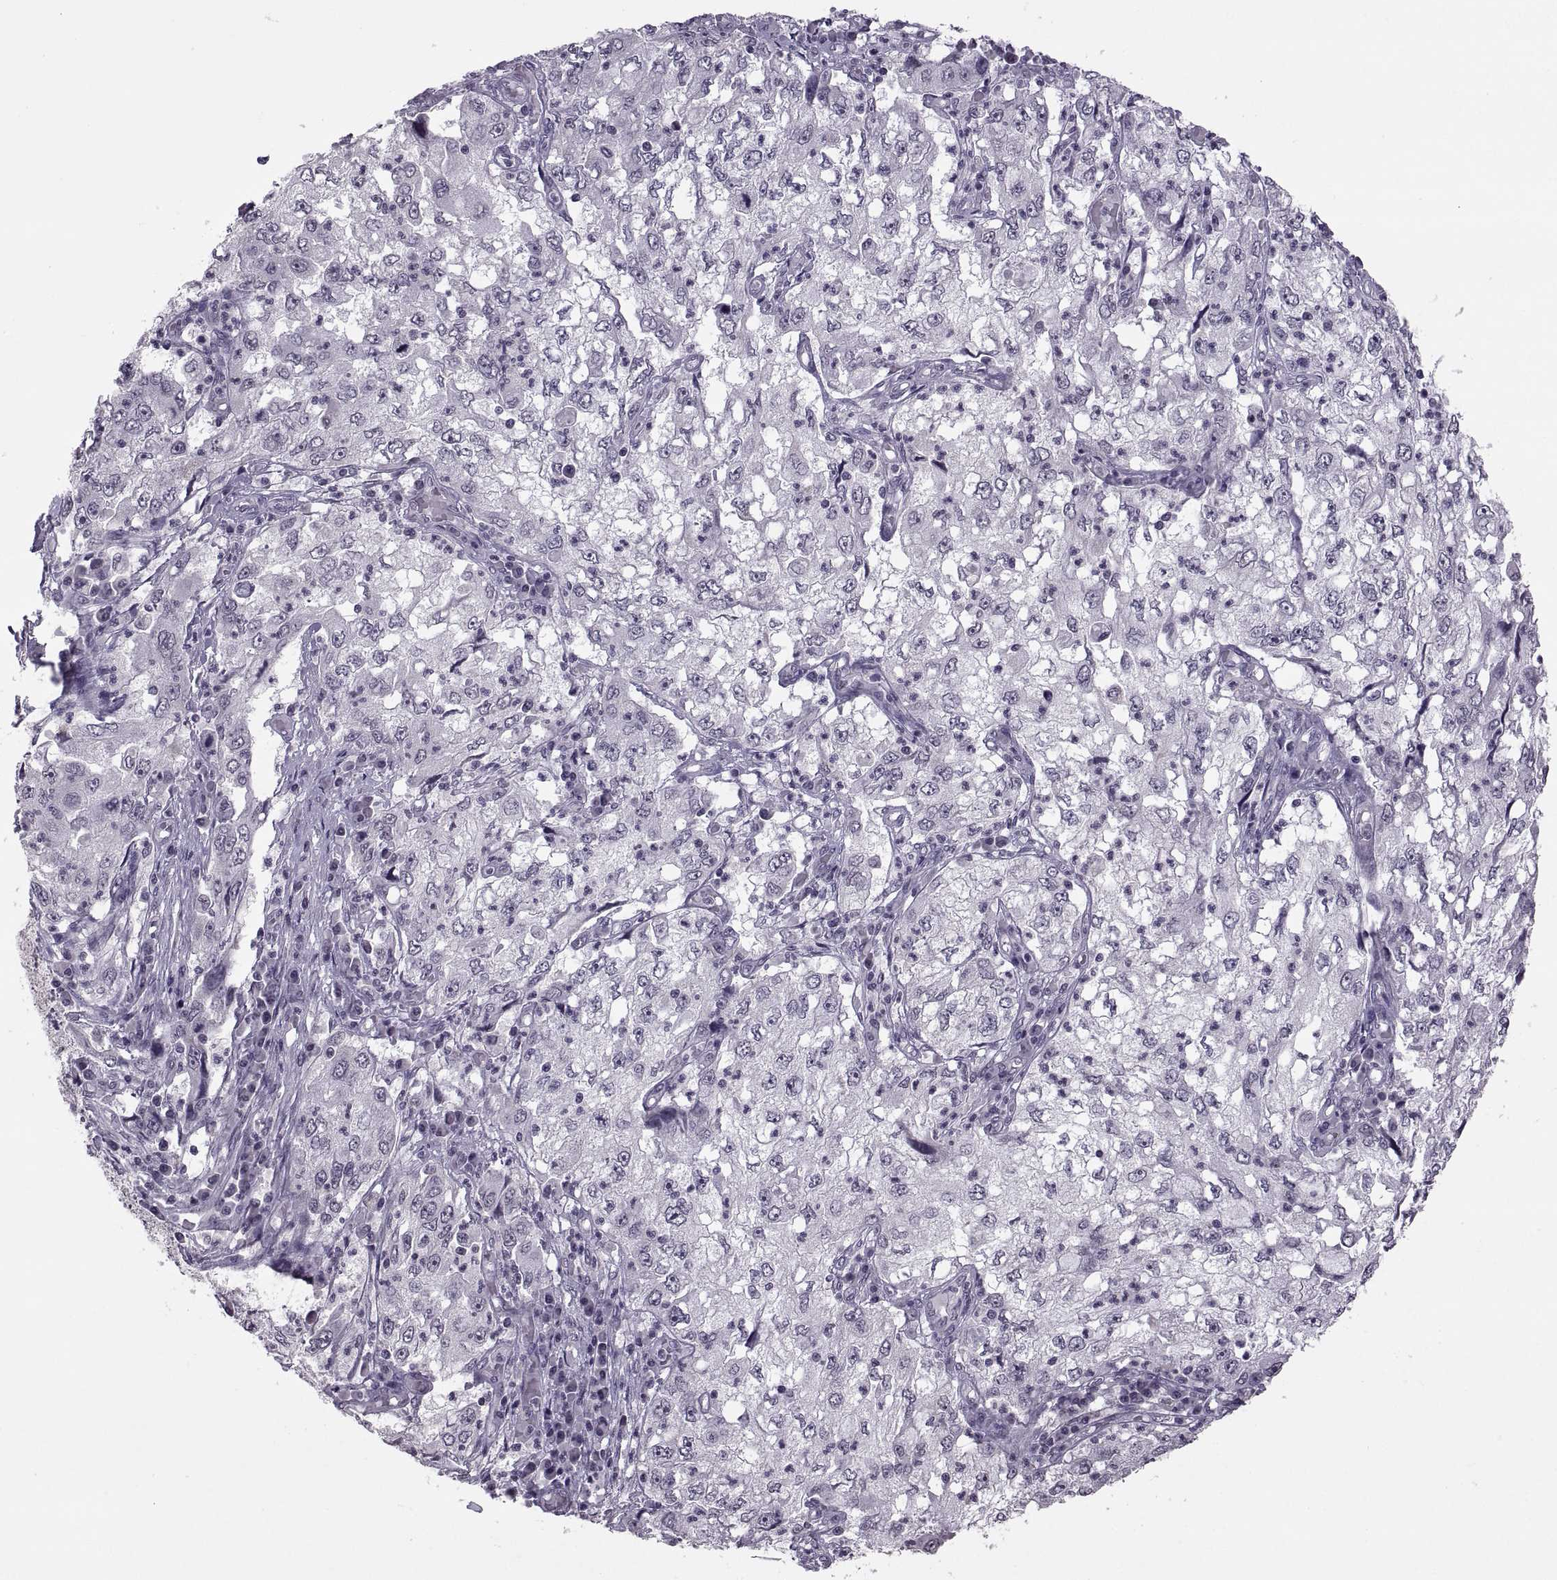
{"staining": {"intensity": "negative", "quantity": "none", "location": "none"}, "tissue": "cervical cancer", "cell_type": "Tumor cells", "image_type": "cancer", "snomed": [{"axis": "morphology", "description": "Squamous cell carcinoma, NOS"}, {"axis": "topography", "description": "Cervix"}], "caption": "Immunohistochemical staining of human cervical cancer (squamous cell carcinoma) exhibits no significant expression in tumor cells. The staining is performed using DAB brown chromogen with nuclei counter-stained in using hematoxylin.", "gene": "OTP", "patient": {"sex": "female", "age": 36}}